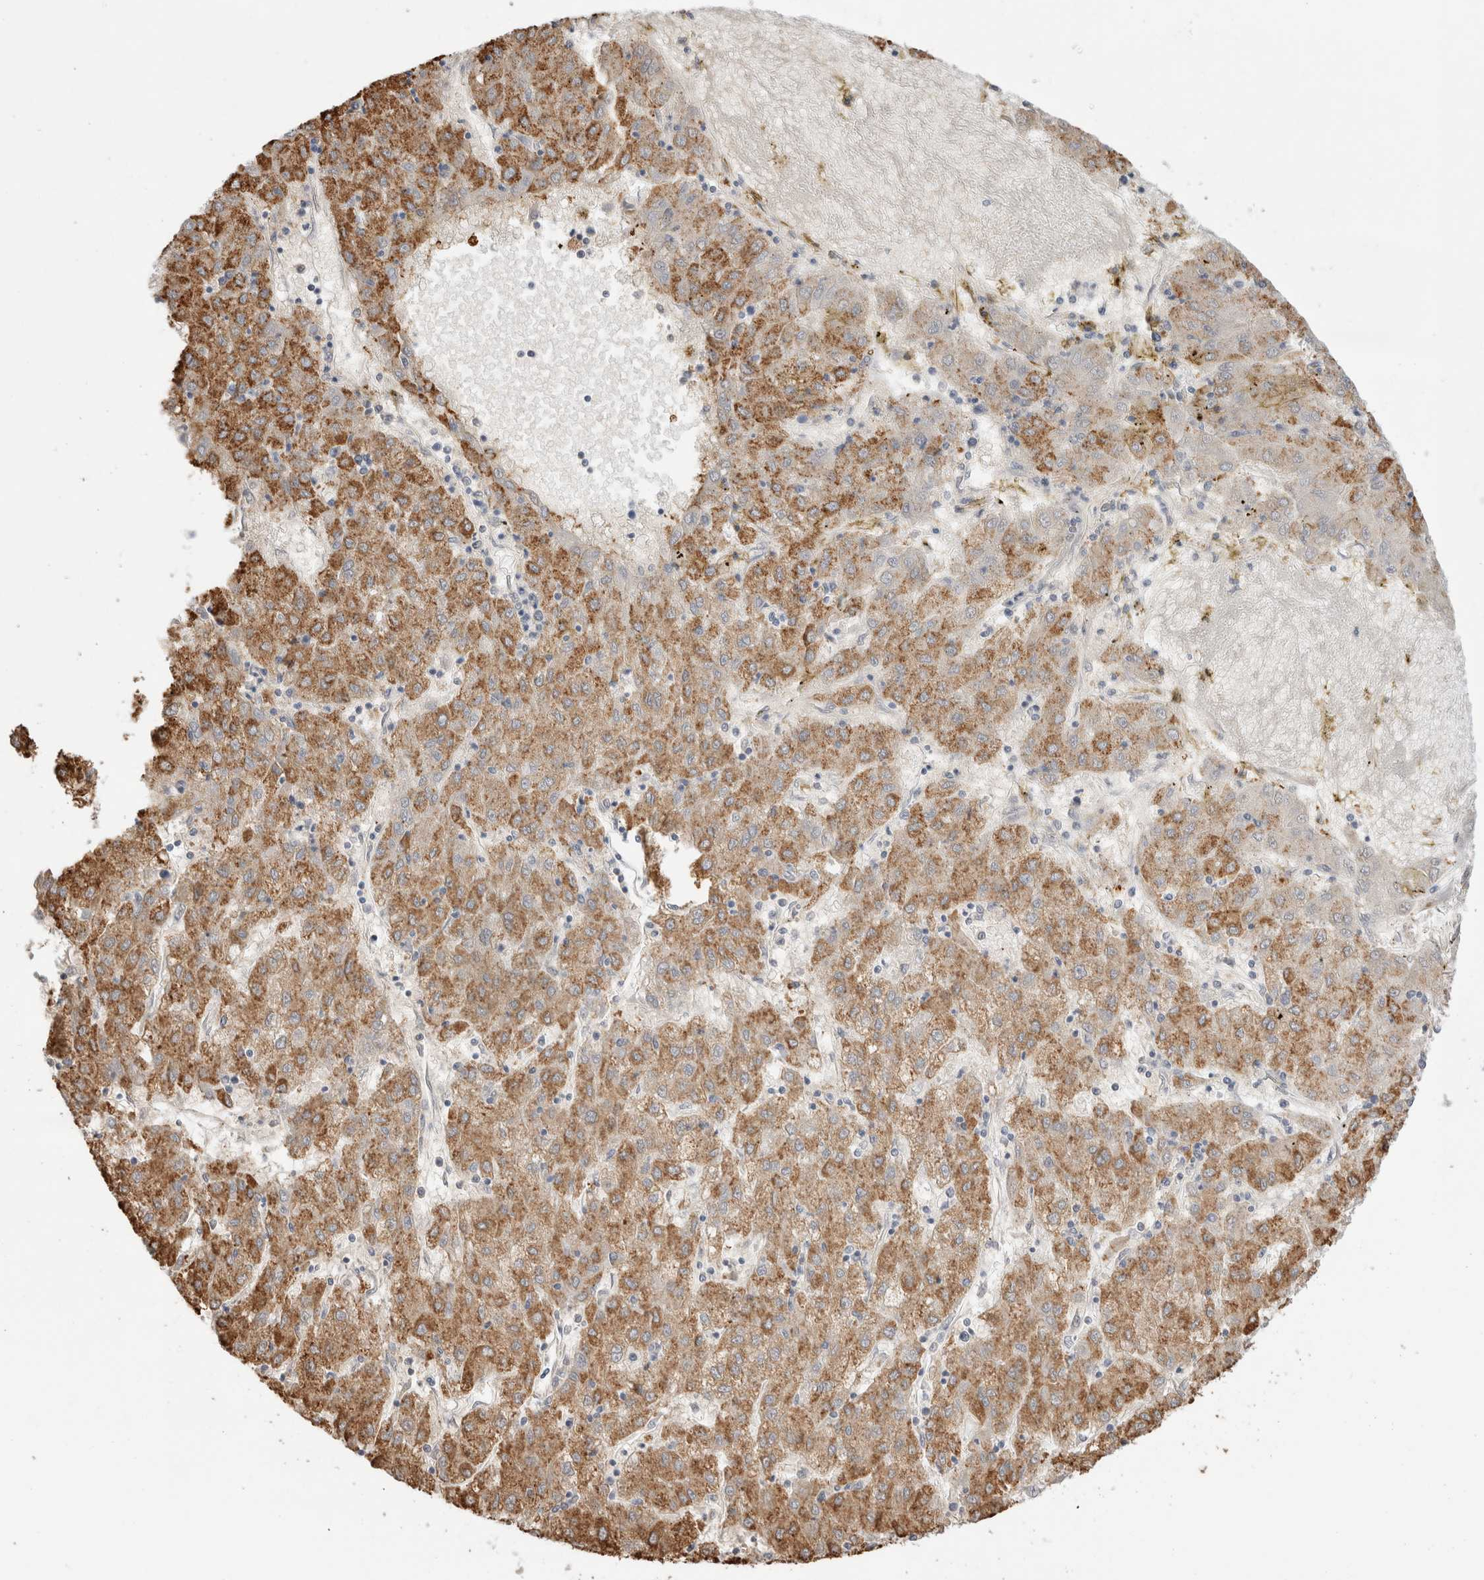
{"staining": {"intensity": "moderate", "quantity": ">75%", "location": "cytoplasmic/membranous"}, "tissue": "liver cancer", "cell_type": "Tumor cells", "image_type": "cancer", "snomed": [{"axis": "morphology", "description": "Carcinoma, Hepatocellular, NOS"}, {"axis": "topography", "description": "Liver"}], "caption": "There is medium levels of moderate cytoplasmic/membranous positivity in tumor cells of liver hepatocellular carcinoma, as demonstrated by immunohistochemical staining (brown color).", "gene": "MUC15", "patient": {"sex": "male", "age": 72}}